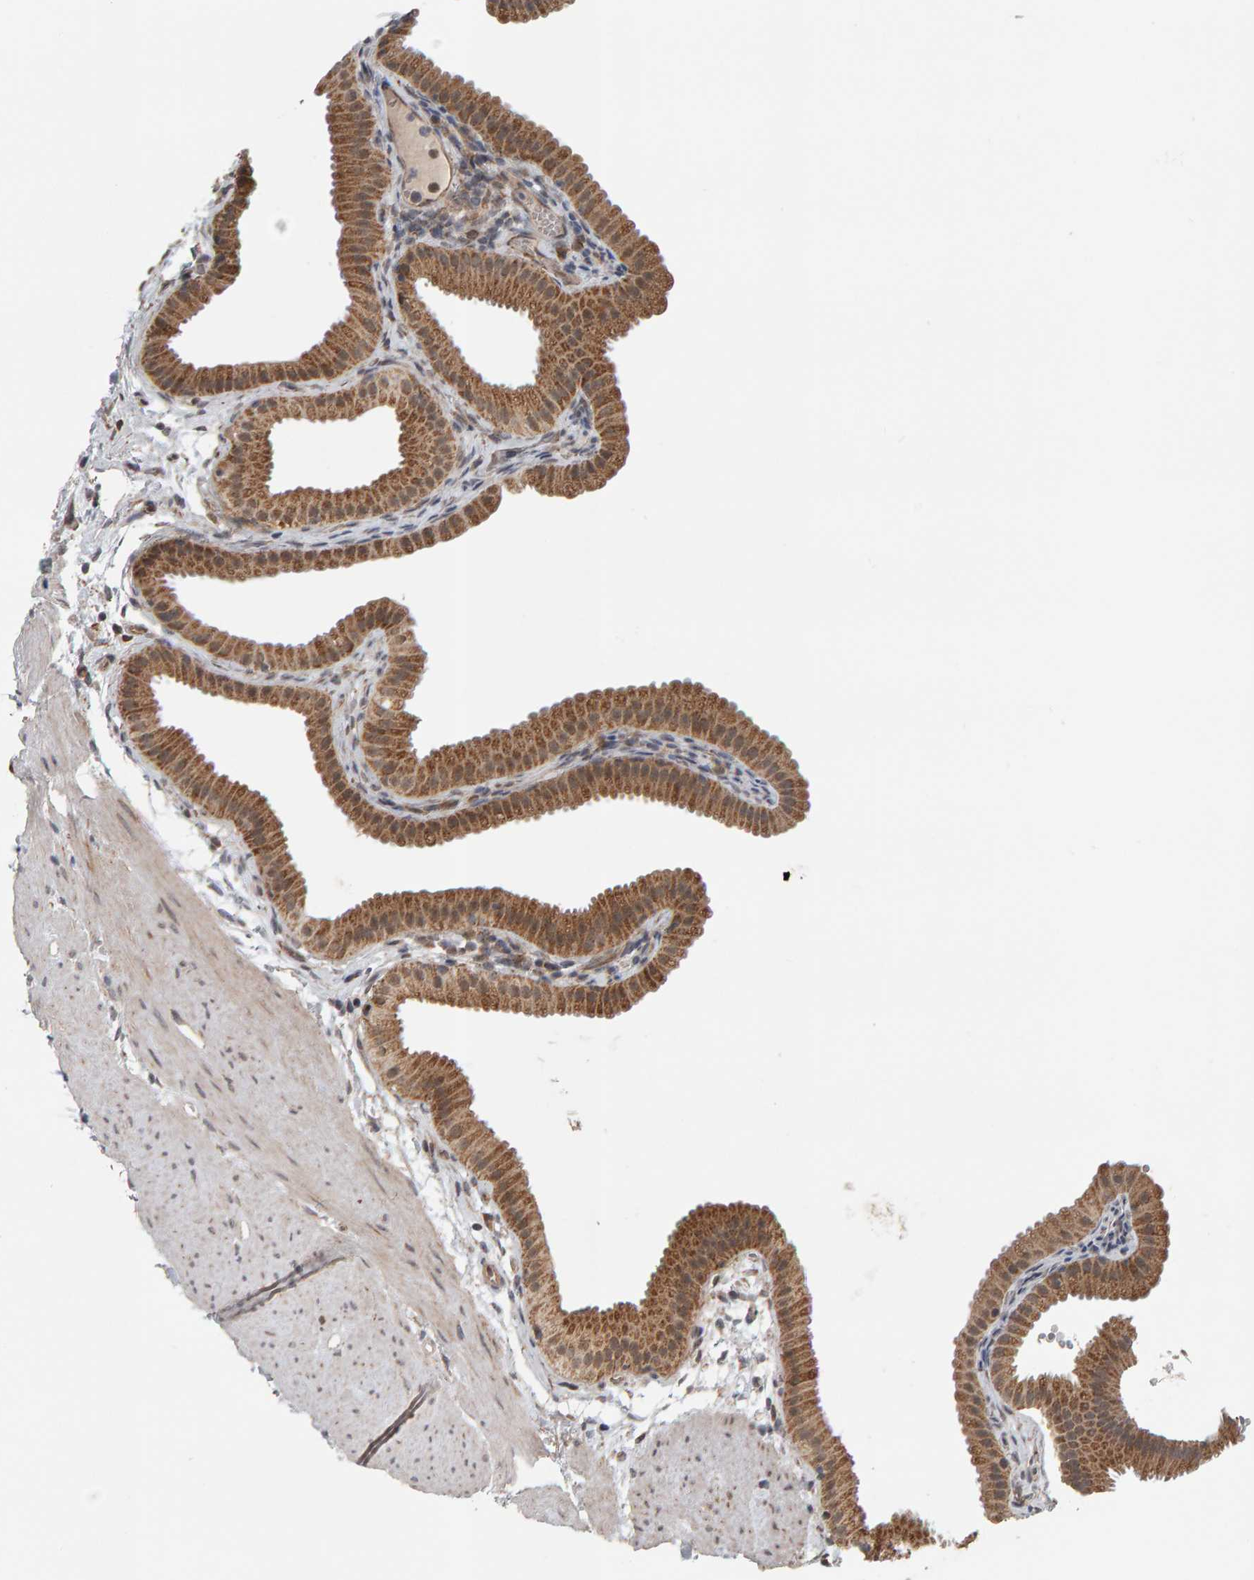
{"staining": {"intensity": "moderate", "quantity": ">75%", "location": "cytoplasmic/membranous"}, "tissue": "gallbladder", "cell_type": "Glandular cells", "image_type": "normal", "snomed": [{"axis": "morphology", "description": "Normal tissue, NOS"}, {"axis": "topography", "description": "Gallbladder"}], "caption": "Immunohistochemistry of unremarkable human gallbladder shows medium levels of moderate cytoplasmic/membranous expression in approximately >75% of glandular cells. (Brightfield microscopy of DAB IHC at high magnification).", "gene": "DAP3", "patient": {"sex": "female", "age": 64}}